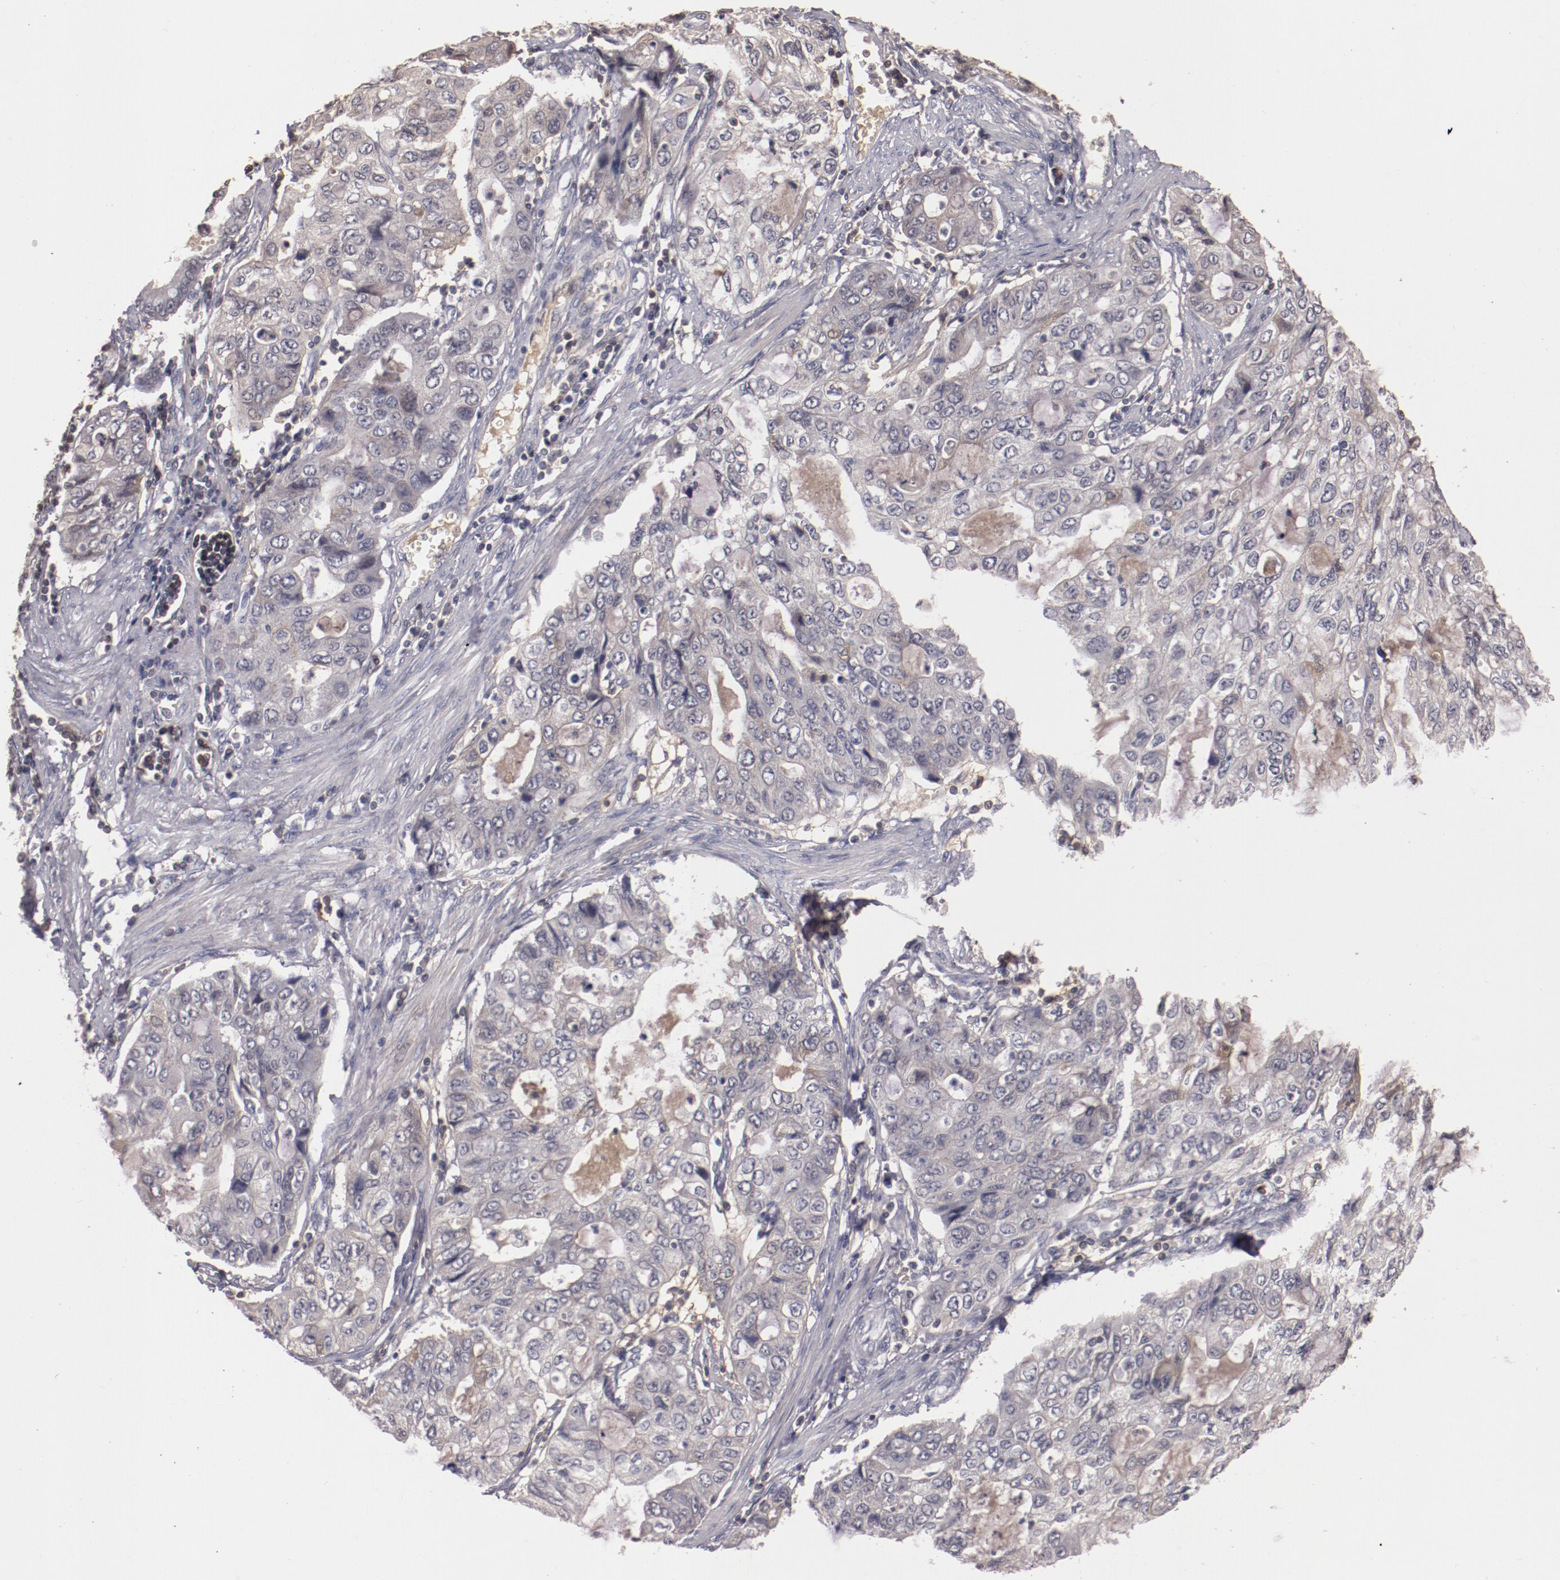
{"staining": {"intensity": "weak", "quantity": "<25%", "location": "cytoplasmic/membranous"}, "tissue": "stomach cancer", "cell_type": "Tumor cells", "image_type": "cancer", "snomed": [{"axis": "morphology", "description": "Adenocarcinoma, NOS"}, {"axis": "topography", "description": "Stomach, upper"}], "caption": "Immunohistochemistry (IHC) image of neoplastic tissue: stomach cancer (adenocarcinoma) stained with DAB shows no significant protein staining in tumor cells.", "gene": "MBL2", "patient": {"sex": "female", "age": 52}}